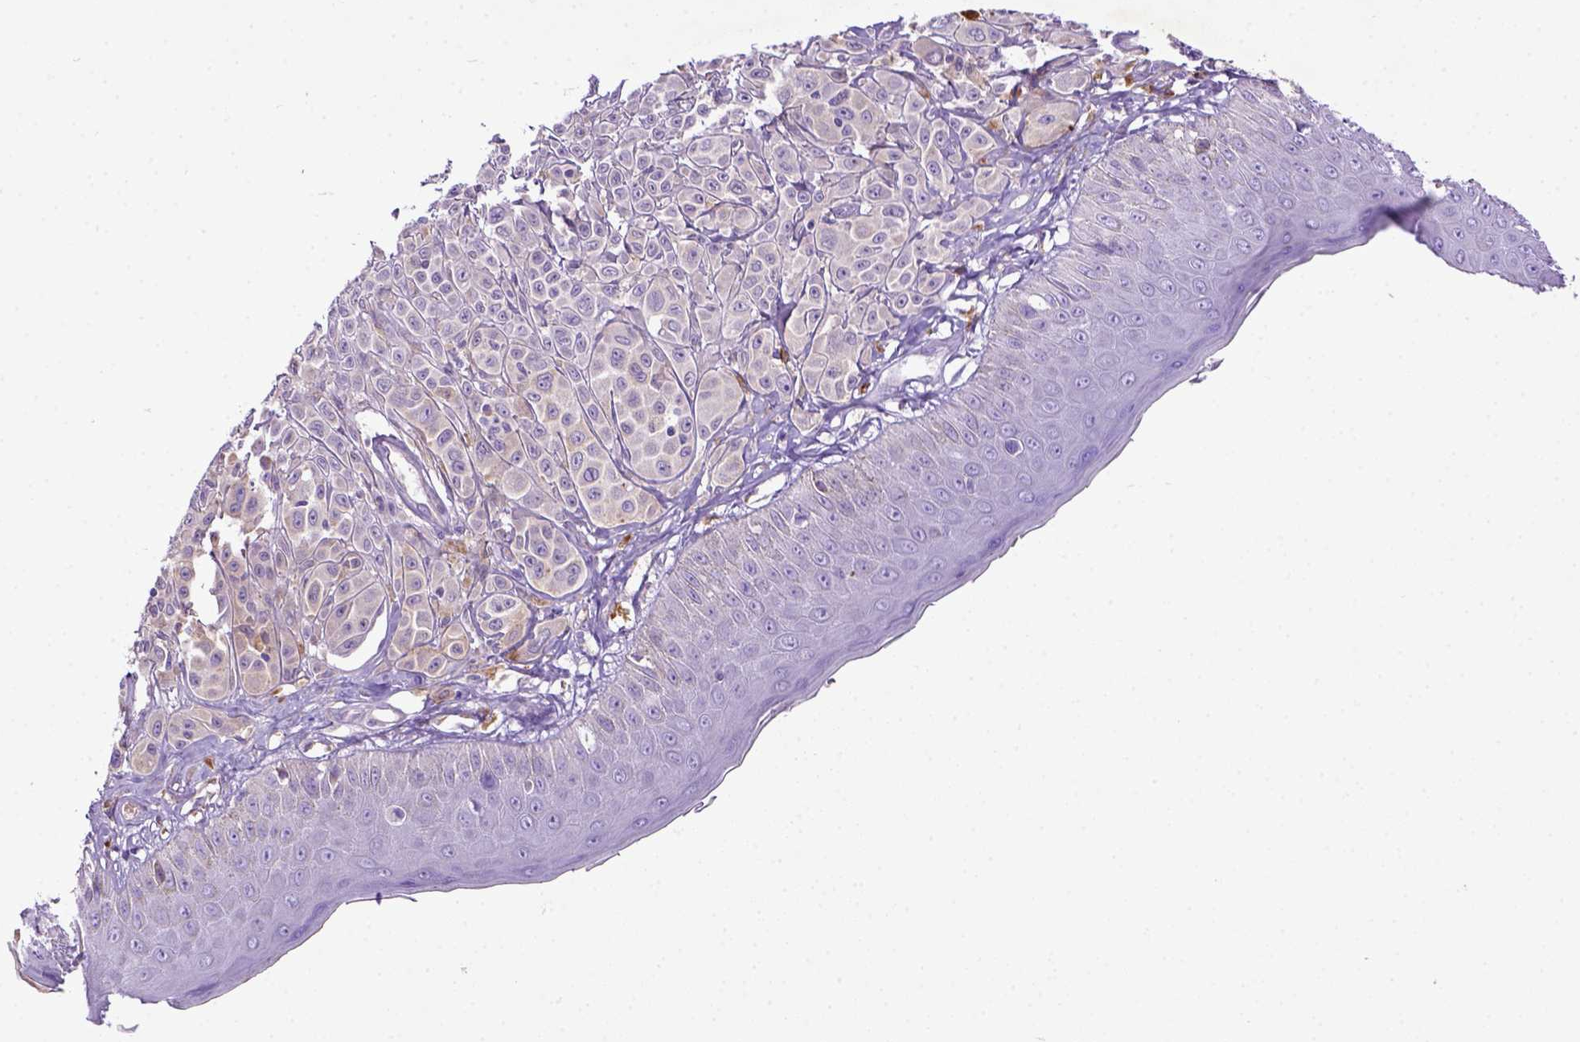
{"staining": {"intensity": "negative", "quantity": "none", "location": "none"}, "tissue": "melanoma", "cell_type": "Tumor cells", "image_type": "cancer", "snomed": [{"axis": "morphology", "description": "Malignant melanoma, NOS"}, {"axis": "topography", "description": "Skin"}], "caption": "The immunohistochemistry histopathology image has no significant staining in tumor cells of malignant melanoma tissue.", "gene": "DEPDC1B", "patient": {"sex": "male", "age": 67}}